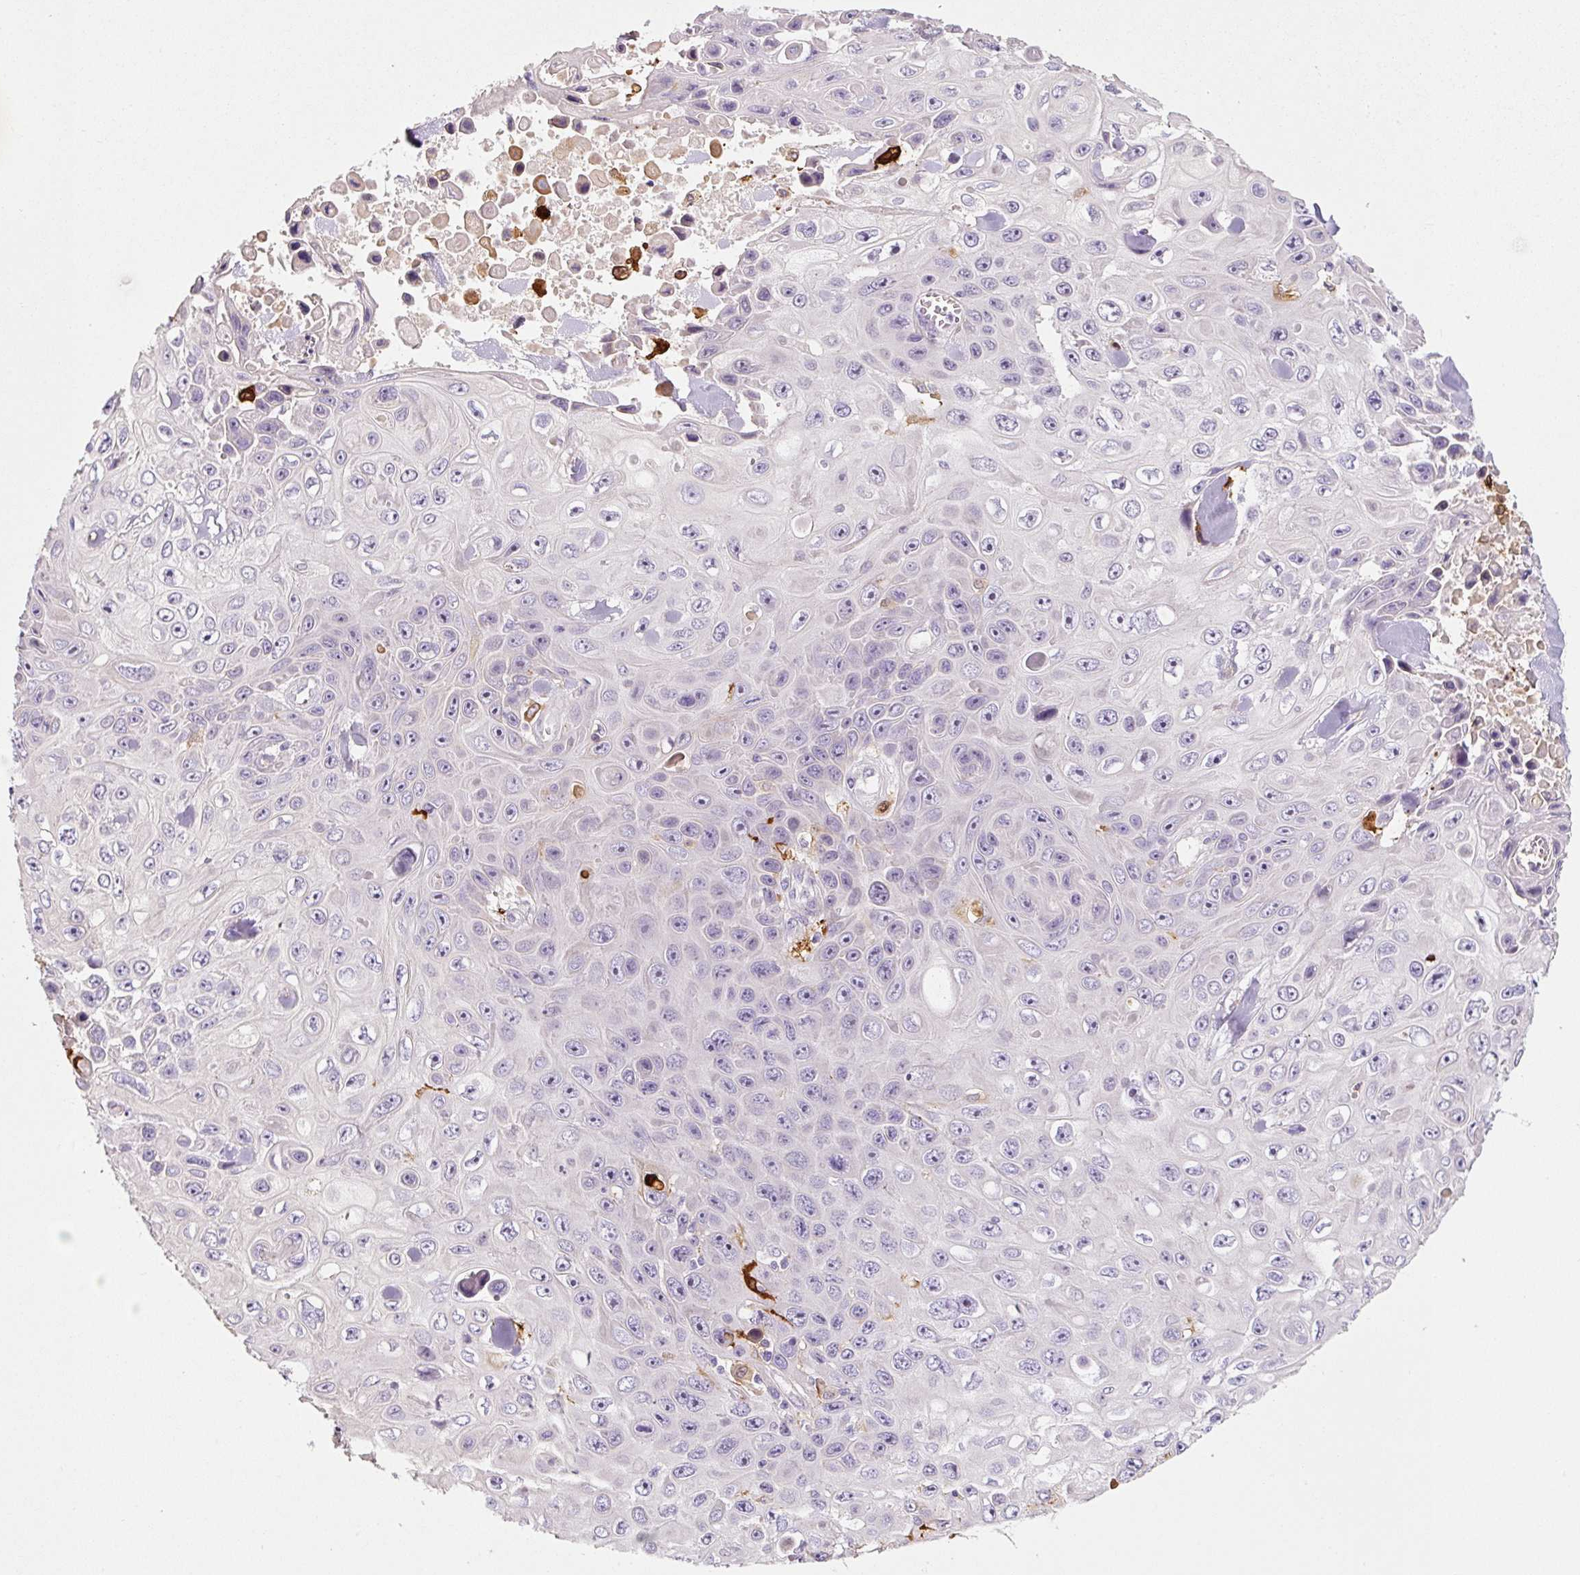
{"staining": {"intensity": "negative", "quantity": "none", "location": "none"}, "tissue": "skin cancer", "cell_type": "Tumor cells", "image_type": "cancer", "snomed": [{"axis": "morphology", "description": "Squamous cell carcinoma, NOS"}, {"axis": "topography", "description": "Skin"}], "caption": "IHC image of neoplastic tissue: skin cancer (squamous cell carcinoma) stained with DAB (3,3'-diaminobenzidine) displays no significant protein expression in tumor cells. (Brightfield microscopy of DAB (3,3'-diaminobenzidine) IHC at high magnification).", "gene": "FUT10", "patient": {"sex": "male", "age": 82}}